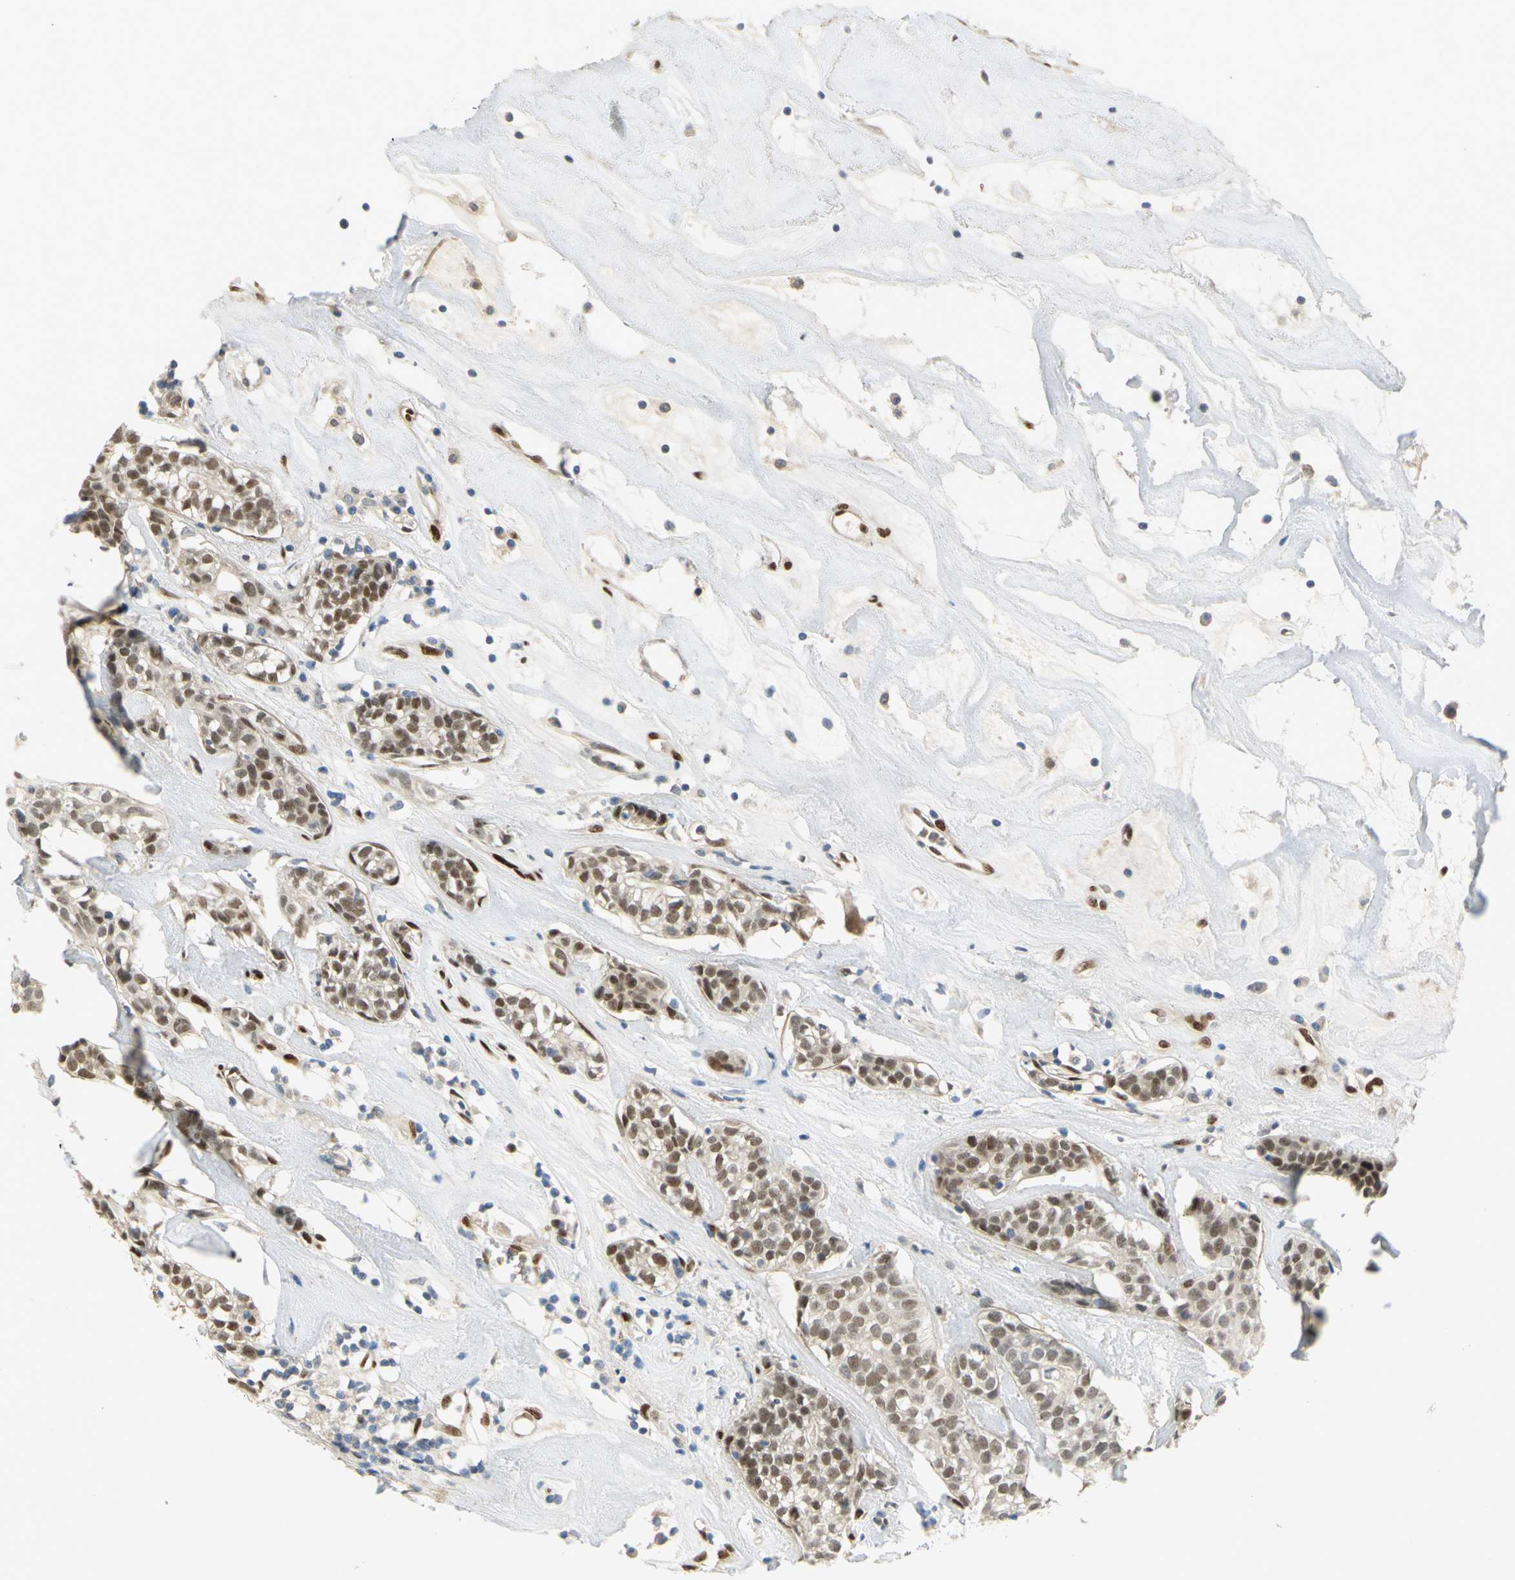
{"staining": {"intensity": "moderate", "quantity": ">75%", "location": "nuclear"}, "tissue": "head and neck cancer", "cell_type": "Tumor cells", "image_type": "cancer", "snomed": [{"axis": "morphology", "description": "Adenocarcinoma, NOS"}, {"axis": "topography", "description": "Salivary gland"}, {"axis": "topography", "description": "Head-Neck"}], "caption": "Head and neck cancer (adenocarcinoma) was stained to show a protein in brown. There is medium levels of moderate nuclear staining in approximately >75% of tumor cells.", "gene": "RBFOX2", "patient": {"sex": "female", "age": 65}}